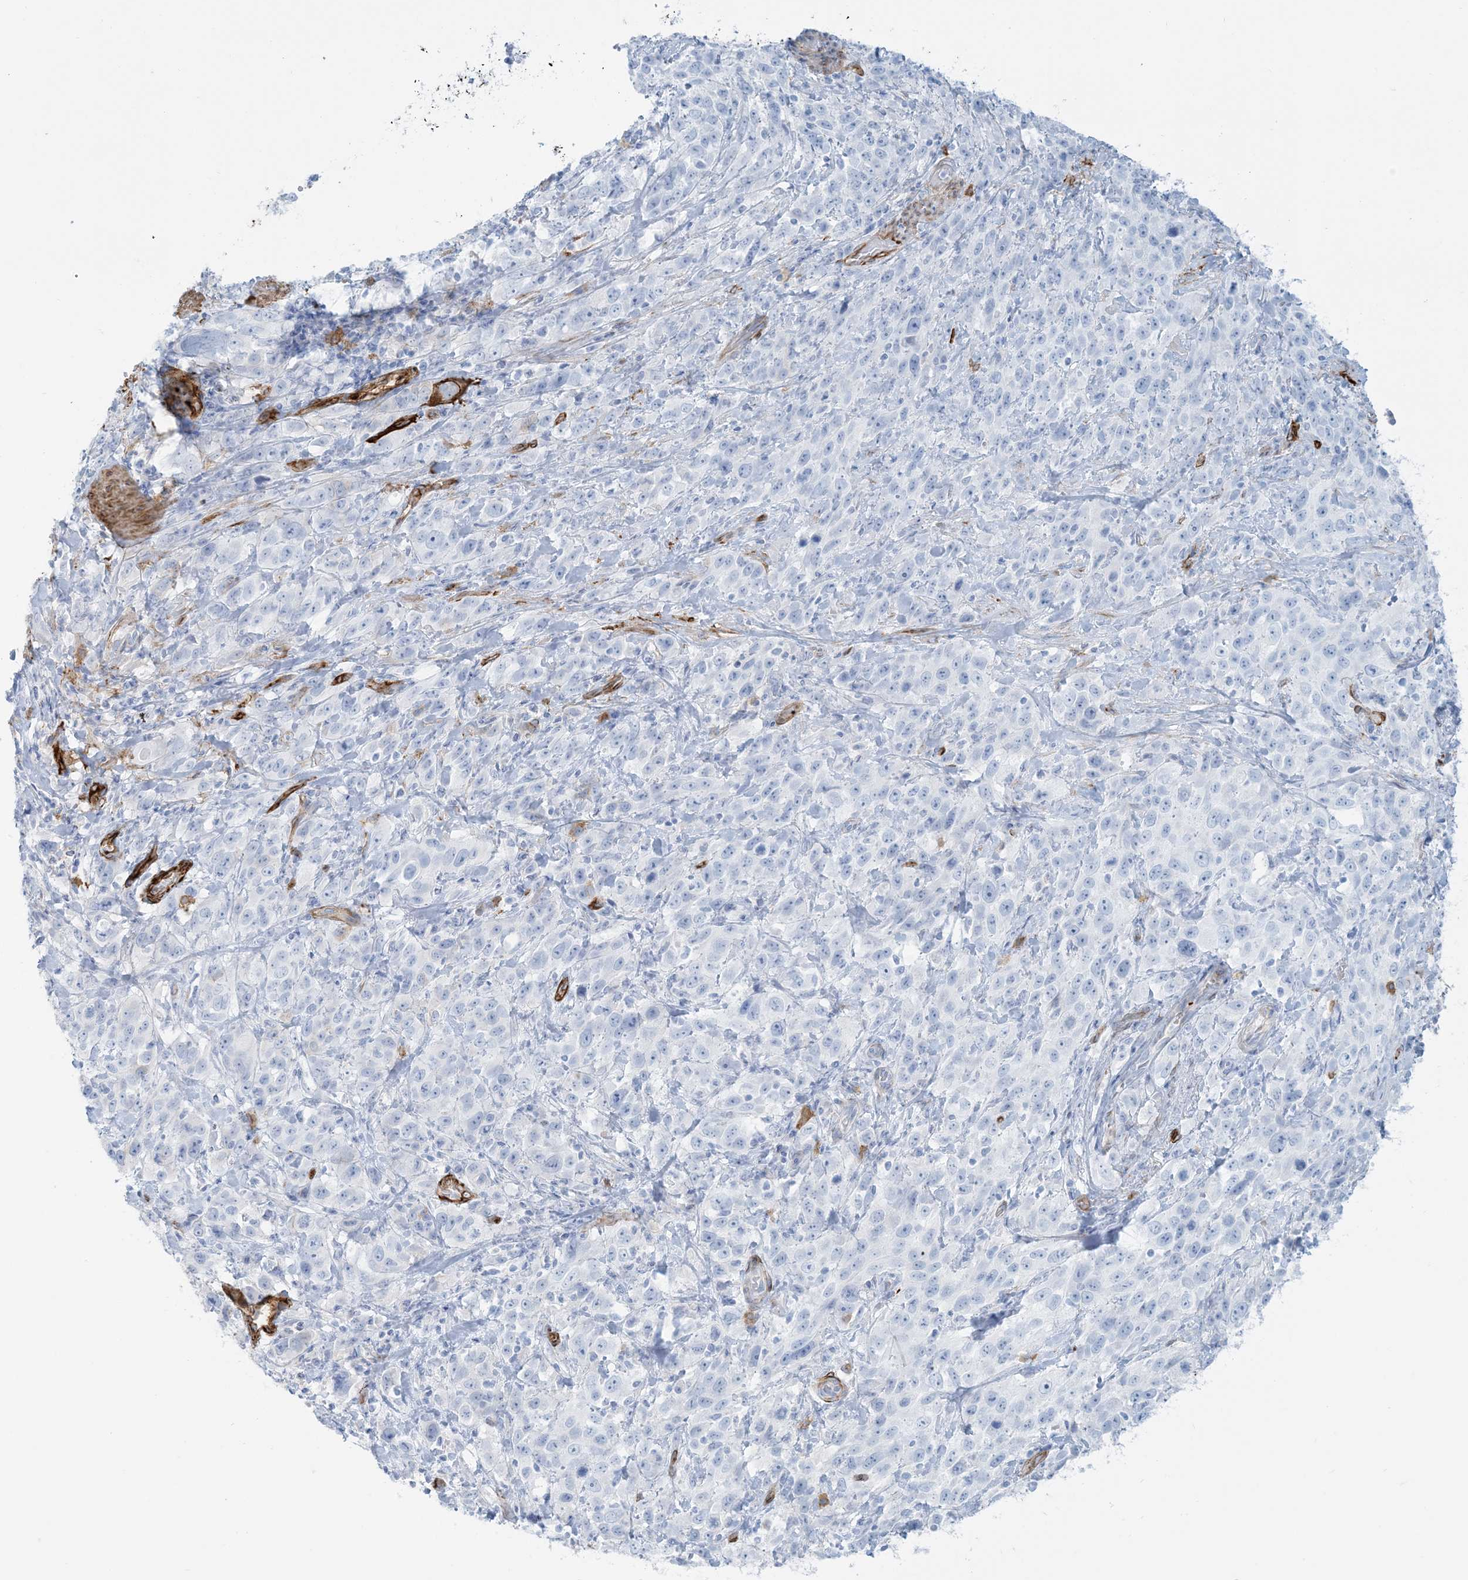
{"staining": {"intensity": "negative", "quantity": "none", "location": "none"}, "tissue": "stomach cancer", "cell_type": "Tumor cells", "image_type": "cancer", "snomed": [{"axis": "morphology", "description": "Normal tissue, NOS"}, {"axis": "morphology", "description": "Adenocarcinoma, NOS"}, {"axis": "topography", "description": "Lymph node"}, {"axis": "topography", "description": "Stomach"}], "caption": "A high-resolution image shows immunohistochemistry (IHC) staining of stomach cancer (adenocarcinoma), which reveals no significant staining in tumor cells.", "gene": "EPS8L3", "patient": {"sex": "male", "age": 48}}